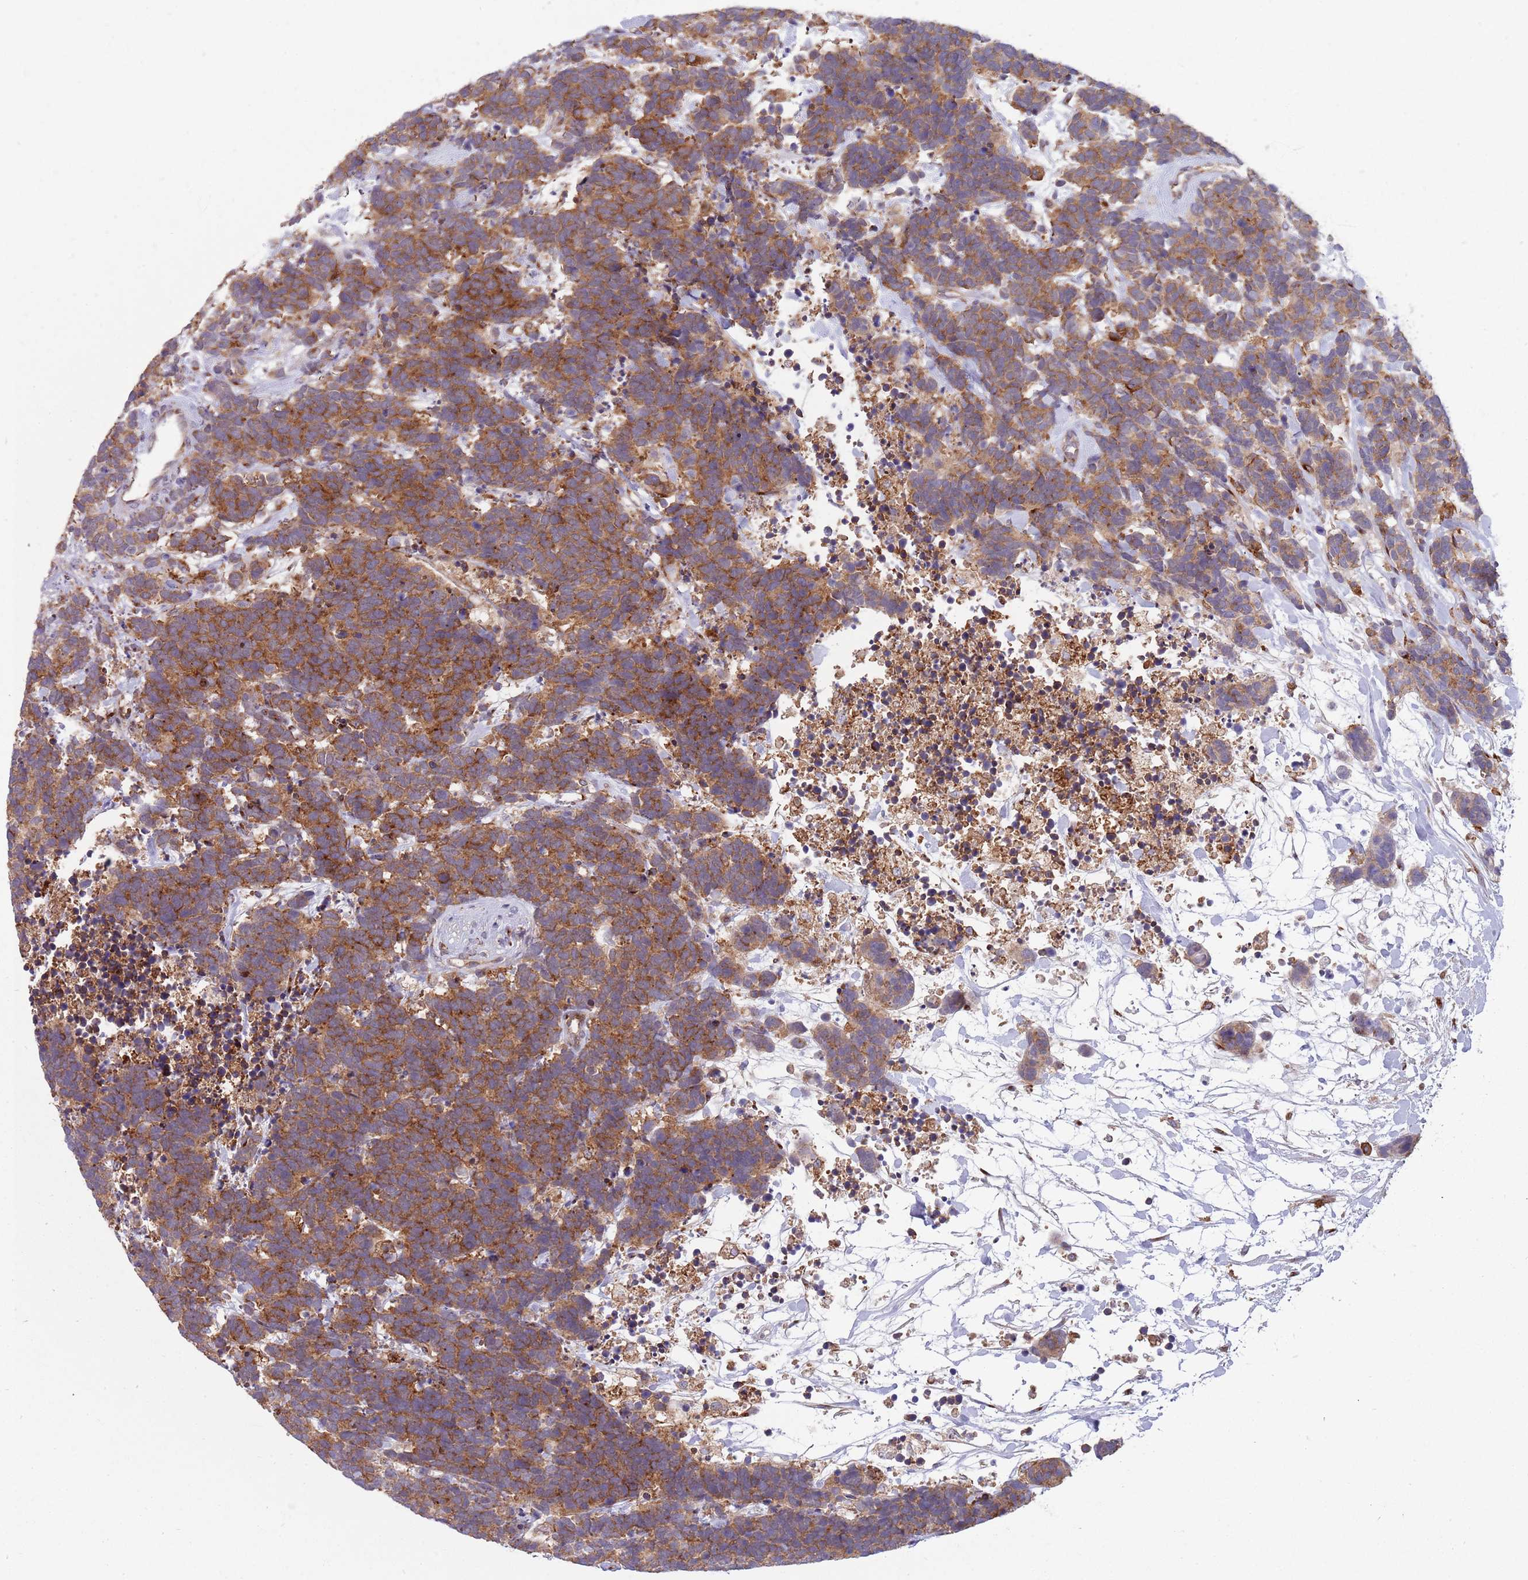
{"staining": {"intensity": "moderate", "quantity": ">75%", "location": "cytoplasmic/membranous"}, "tissue": "carcinoid", "cell_type": "Tumor cells", "image_type": "cancer", "snomed": [{"axis": "morphology", "description": "Carcinoma, NOS"}, {"axis": "morphology", "description": "Carcinoid, malignant, NOS"}, {"axis": "topography", "description": "Prostate"}], "caption": "Moderate cytoplasmic/membranous protein staining is appreciated in about >75% of tumor cells in carcinoid.", "gene": "BTBD7", "patient": {"sex": "male", "age": 57}}